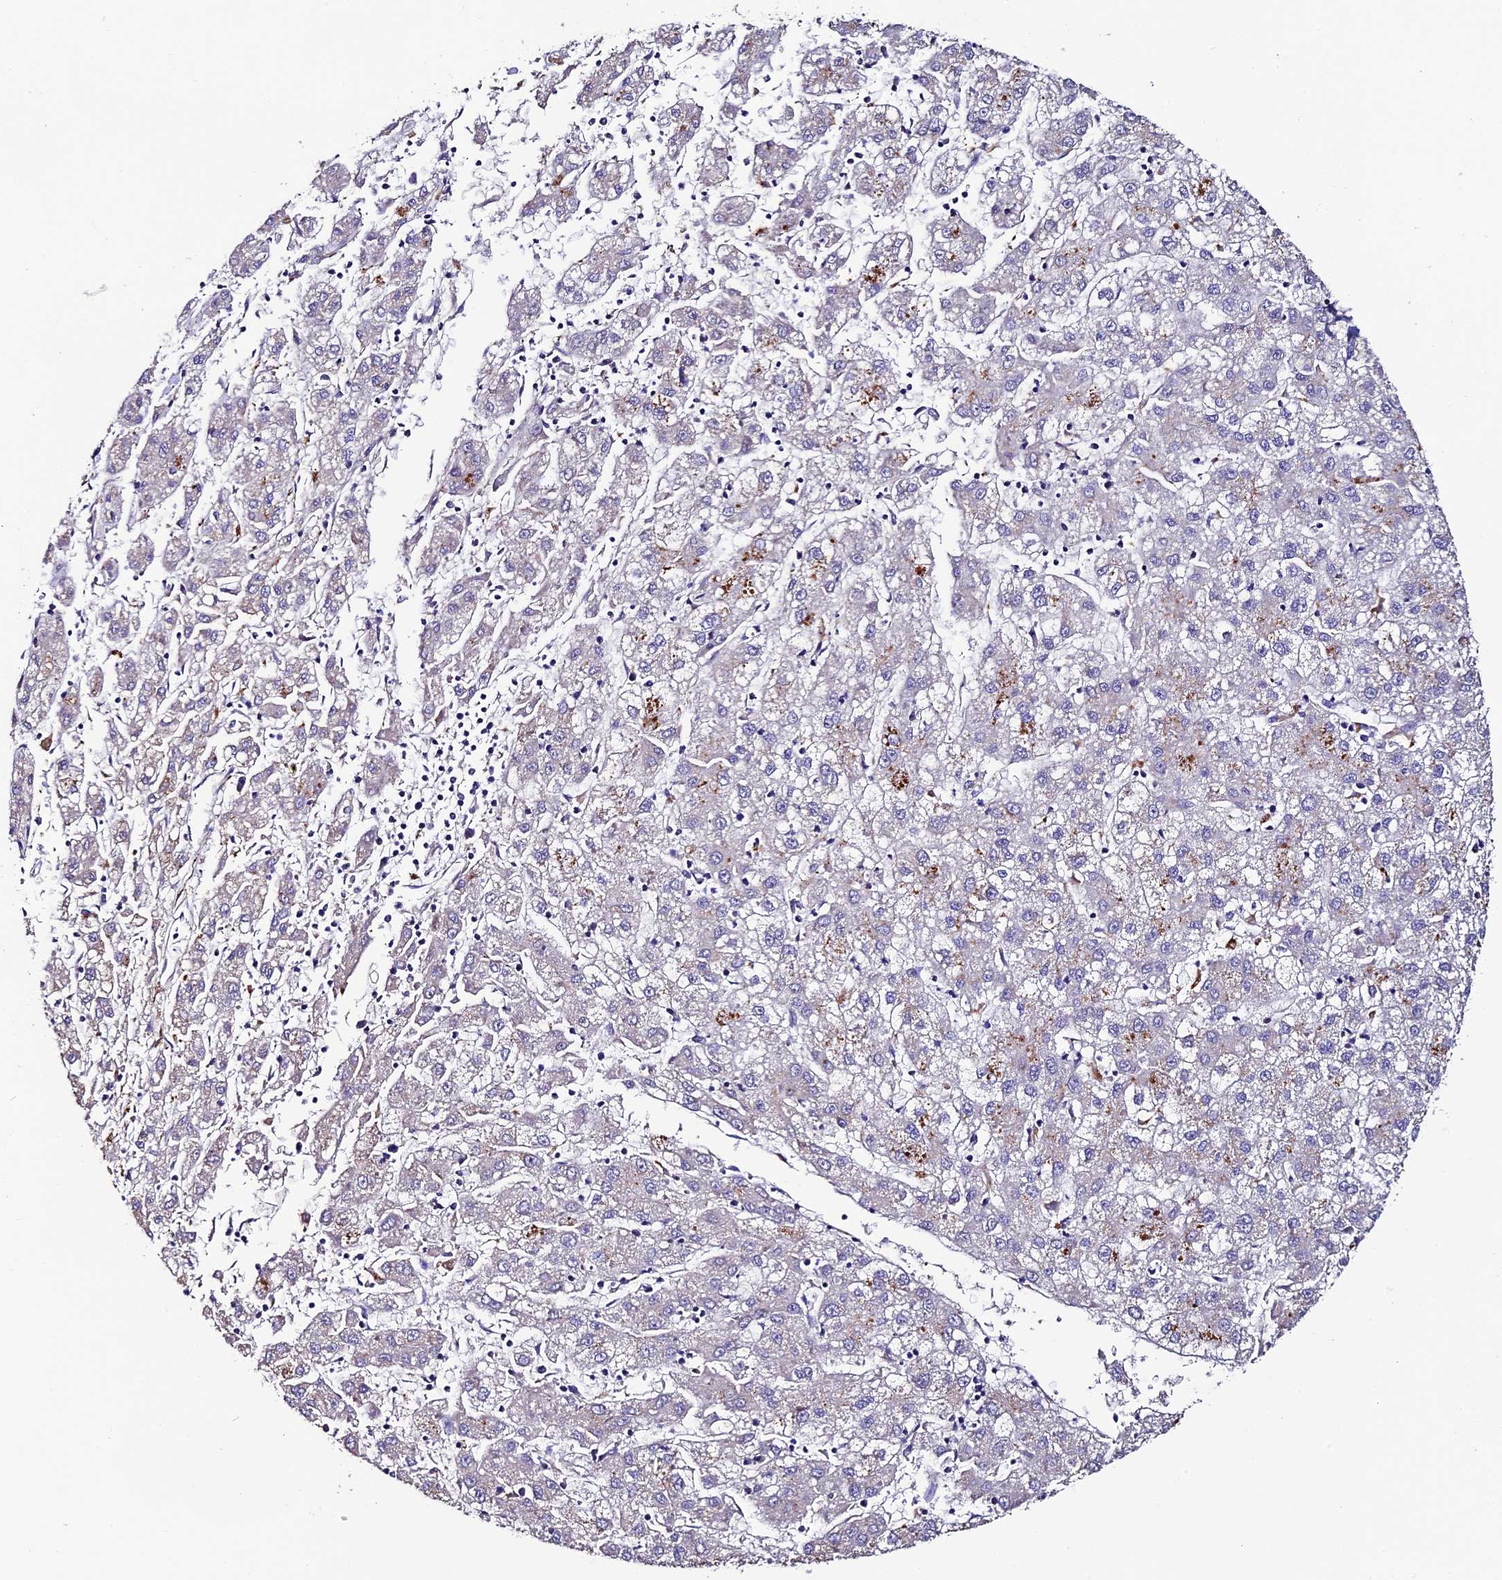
{"staining": {"intensity": "negative", "quantity": "none", "location": "none"}, "tissue": "liver cancer", "cell_type": "Tumor cells", "image_type": "cancer", "snomed": [{"axis": "morphology", "description": "Carcinoma, Hepatocellular, NOS"}, {"axis": "topography", "description": "Liver"}], "caption": "IHC photomicrograph of liver cancer stained for a protein (brown), which displays no staining in tumor cells.", "gene": "CLN5", "patient": {"sex": "male", "age": 72}}